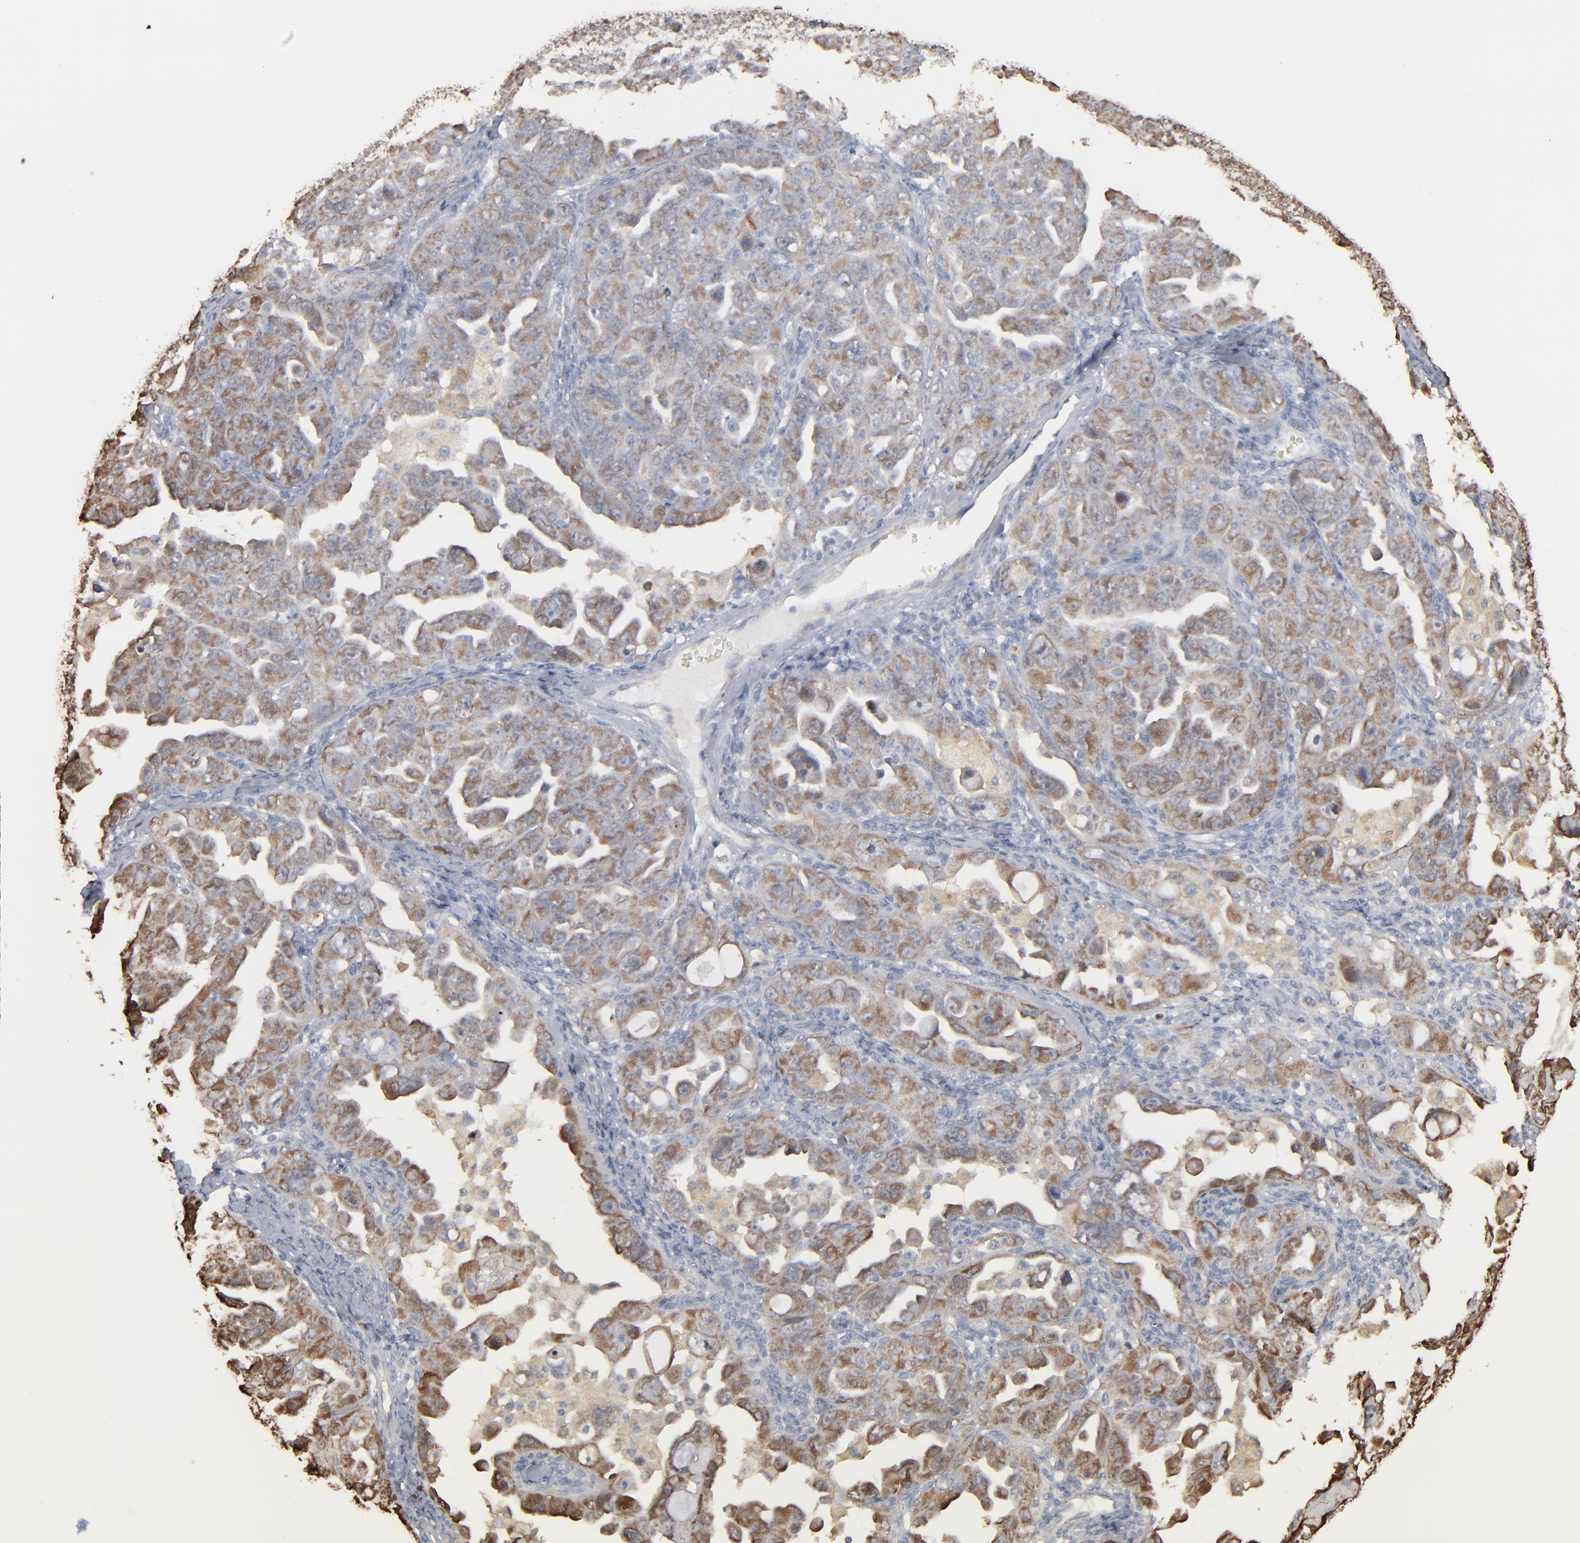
{"staining": {"intensity": "moderate", "quantity": ">75%", "location": "cytoplasmic/membranous"}, "tissue": "ovarian cancer", "cell_type": "Tumor cells", "image_type": "cancer", "snomed": [{"axis": "morphology", "description": "Cystadenocarcinoma, serous, NOS"}, {"axis": "topography", "description": "Ovary"}], "caption": "A high-resolution histopathology image shows immunohistochemistry (IHC) staining of ovarian cancer, which demonstrates moderate cytoplasmic/membranous staining in about >75% of tumor cells. The protein of interest is shown in brown color, while the nuclei are stained blue.", "gene": "NME1-NME2", "patient": {"sex": "female", "age": 66}}